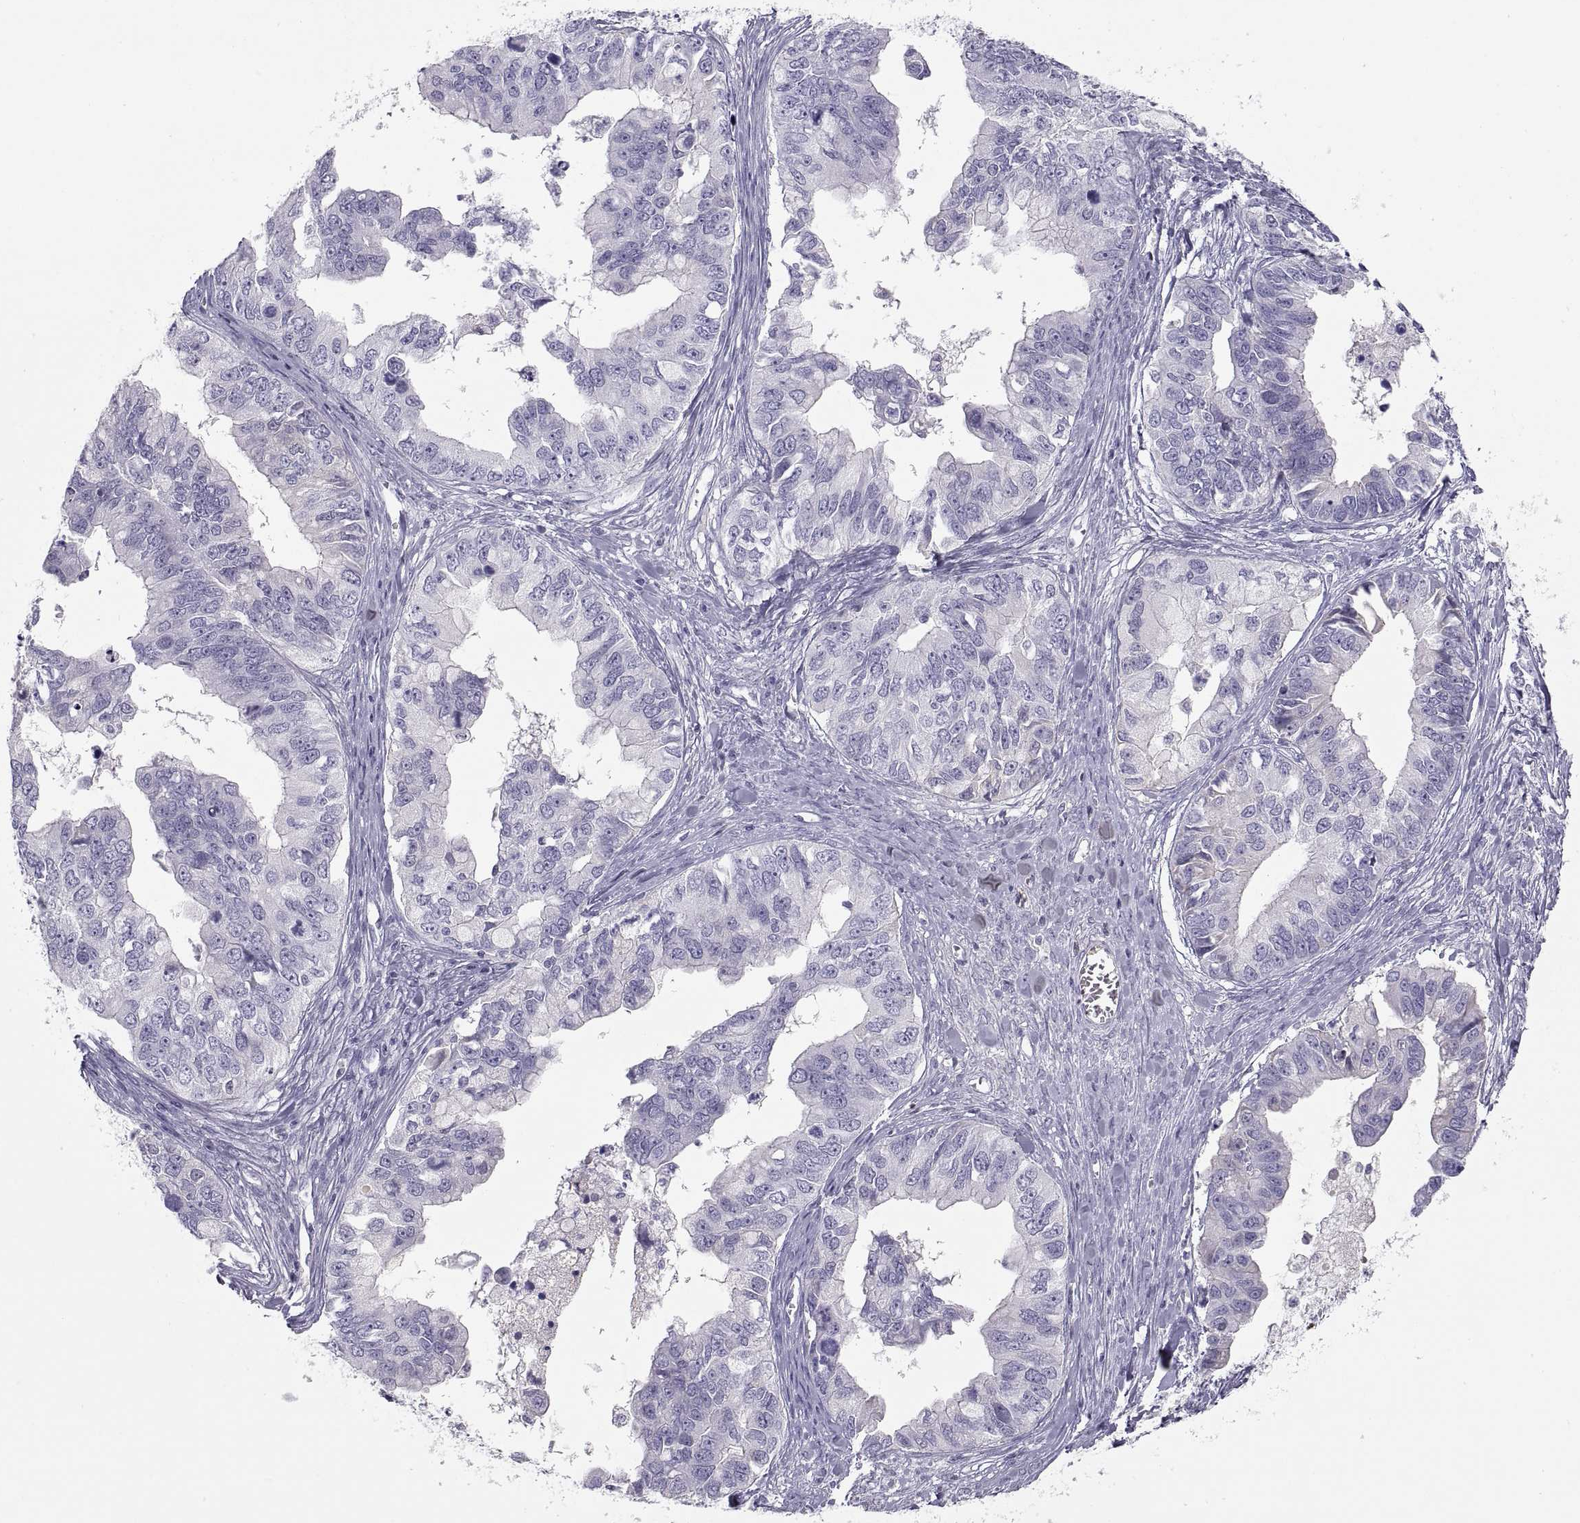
{"staining": {"intensity": "weak", "quantity": "<25%", "location": "cytoplasmic/membranous"}, "tissue": "ovarian cancer", "cell_type": "Tumor cells", "image_type": "cancer", "snomed": [{"axis": "morphology", "description": "Cystadenocarcinoma, mucinous, NOS"}, {"axis": "topography", "description": "Ovary"}], "caption": "An IHC micrograph of ovarian cancer (mucinous cystadenocarcinoma) is shown. There is no staining in tumor cells of ovarian cancer (mucinous cystadenocarcinoma). Nuclei are stained in blue.", "gene": "MAGEB2", "patient": {"sex": "female", "age": 76}}